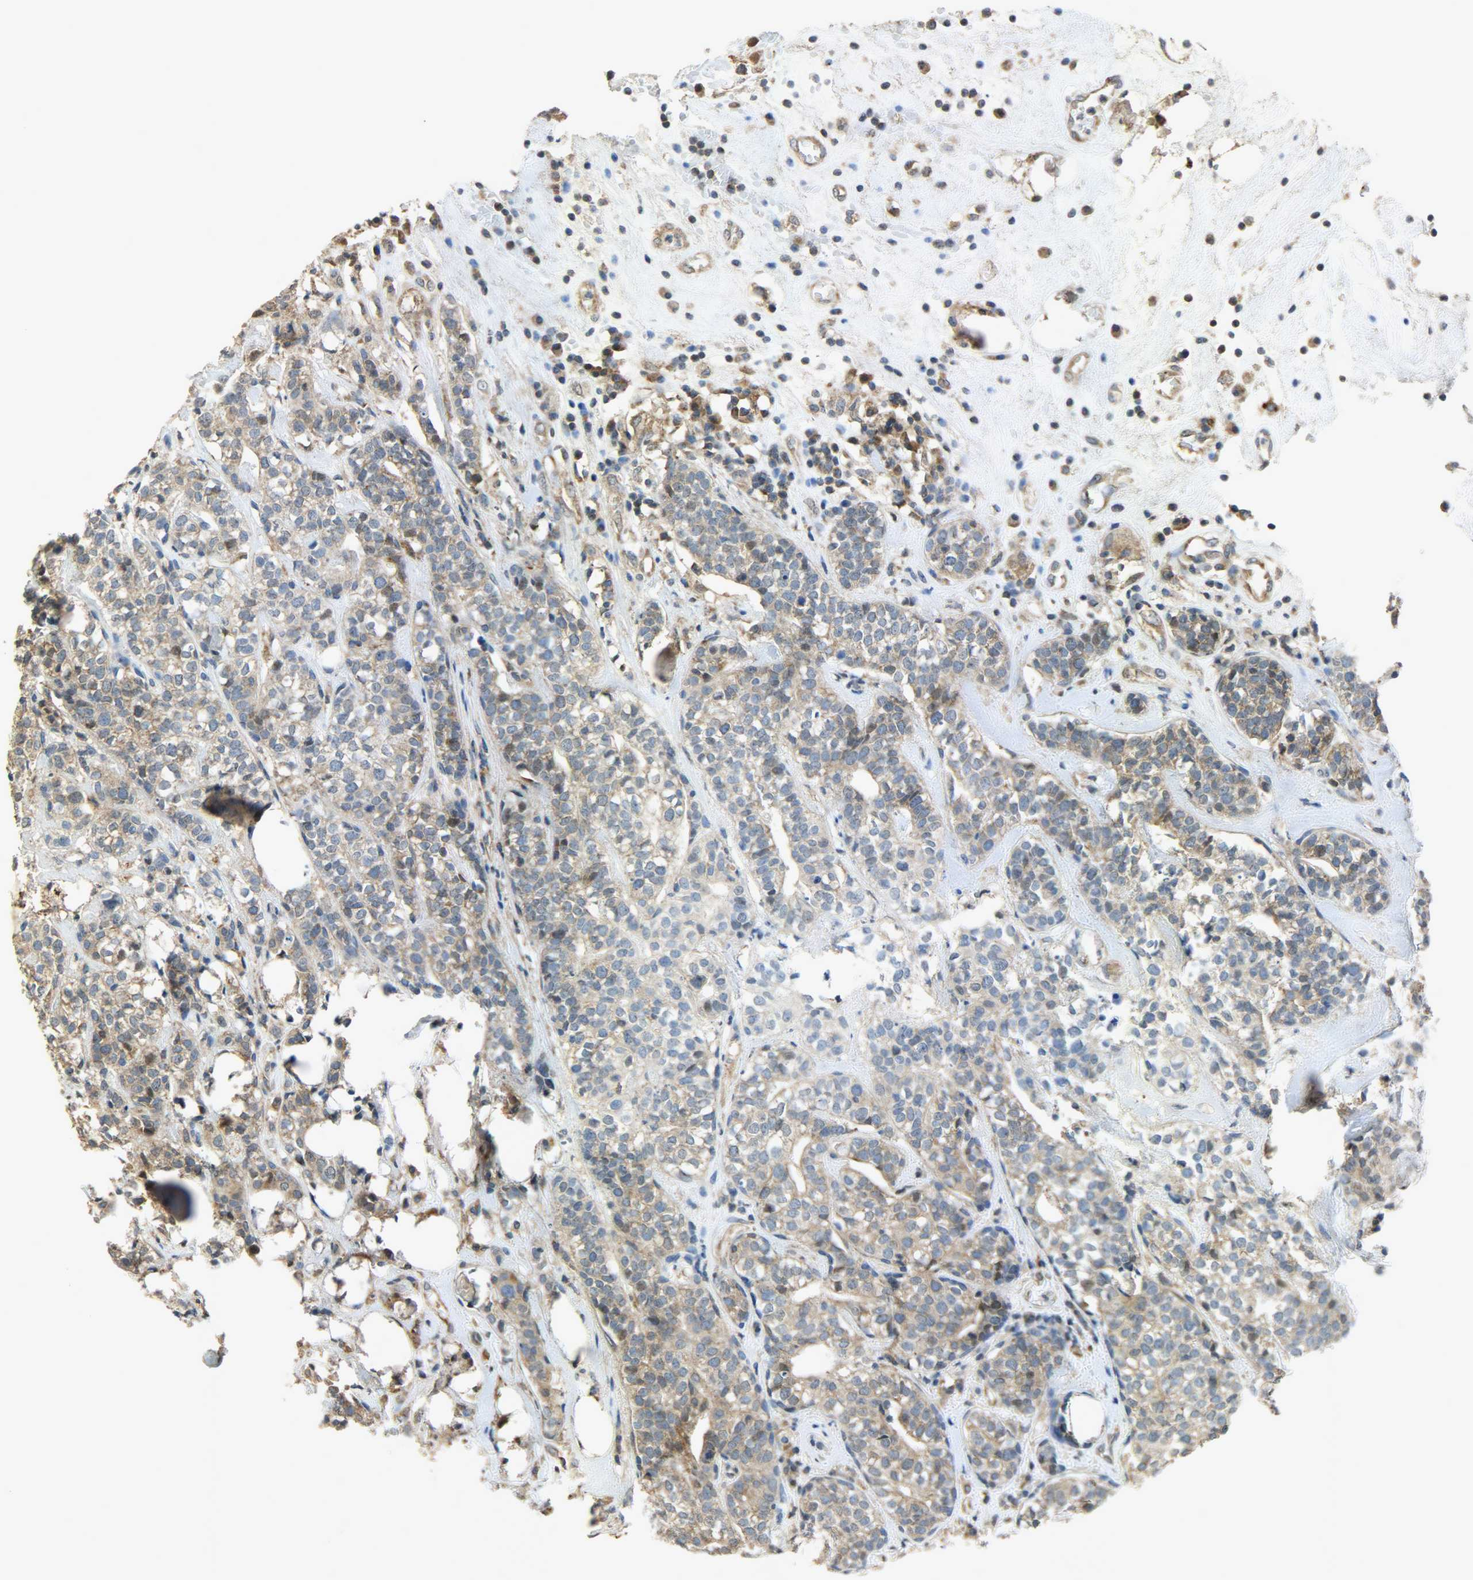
{"staining": {"intensity": "moderate", "quantity": ">75%", "location": "cytoplasmic/membranous"}, "tissue": "head and neck cancer", "cell_type": "Tumor cells", "image_type": "cancer", "snomed": [{"axis": "morphology", "description": "Adenocarcinoma, NOS"}, {"axis": "topography", "description": "Salivary gland"}, {"axis": "topography", "description": "Head-Neck"}], "caption": "Immunohistochemistry (DAB (3,3'-diaminobenzidine)) staining of head and neck cancer exhibits moderate cytoplasmic/membranous protein expression in approximately >75% of tumor cells.", "gene": "GIT2", "patient": {"sex": "female", "age": 65}}